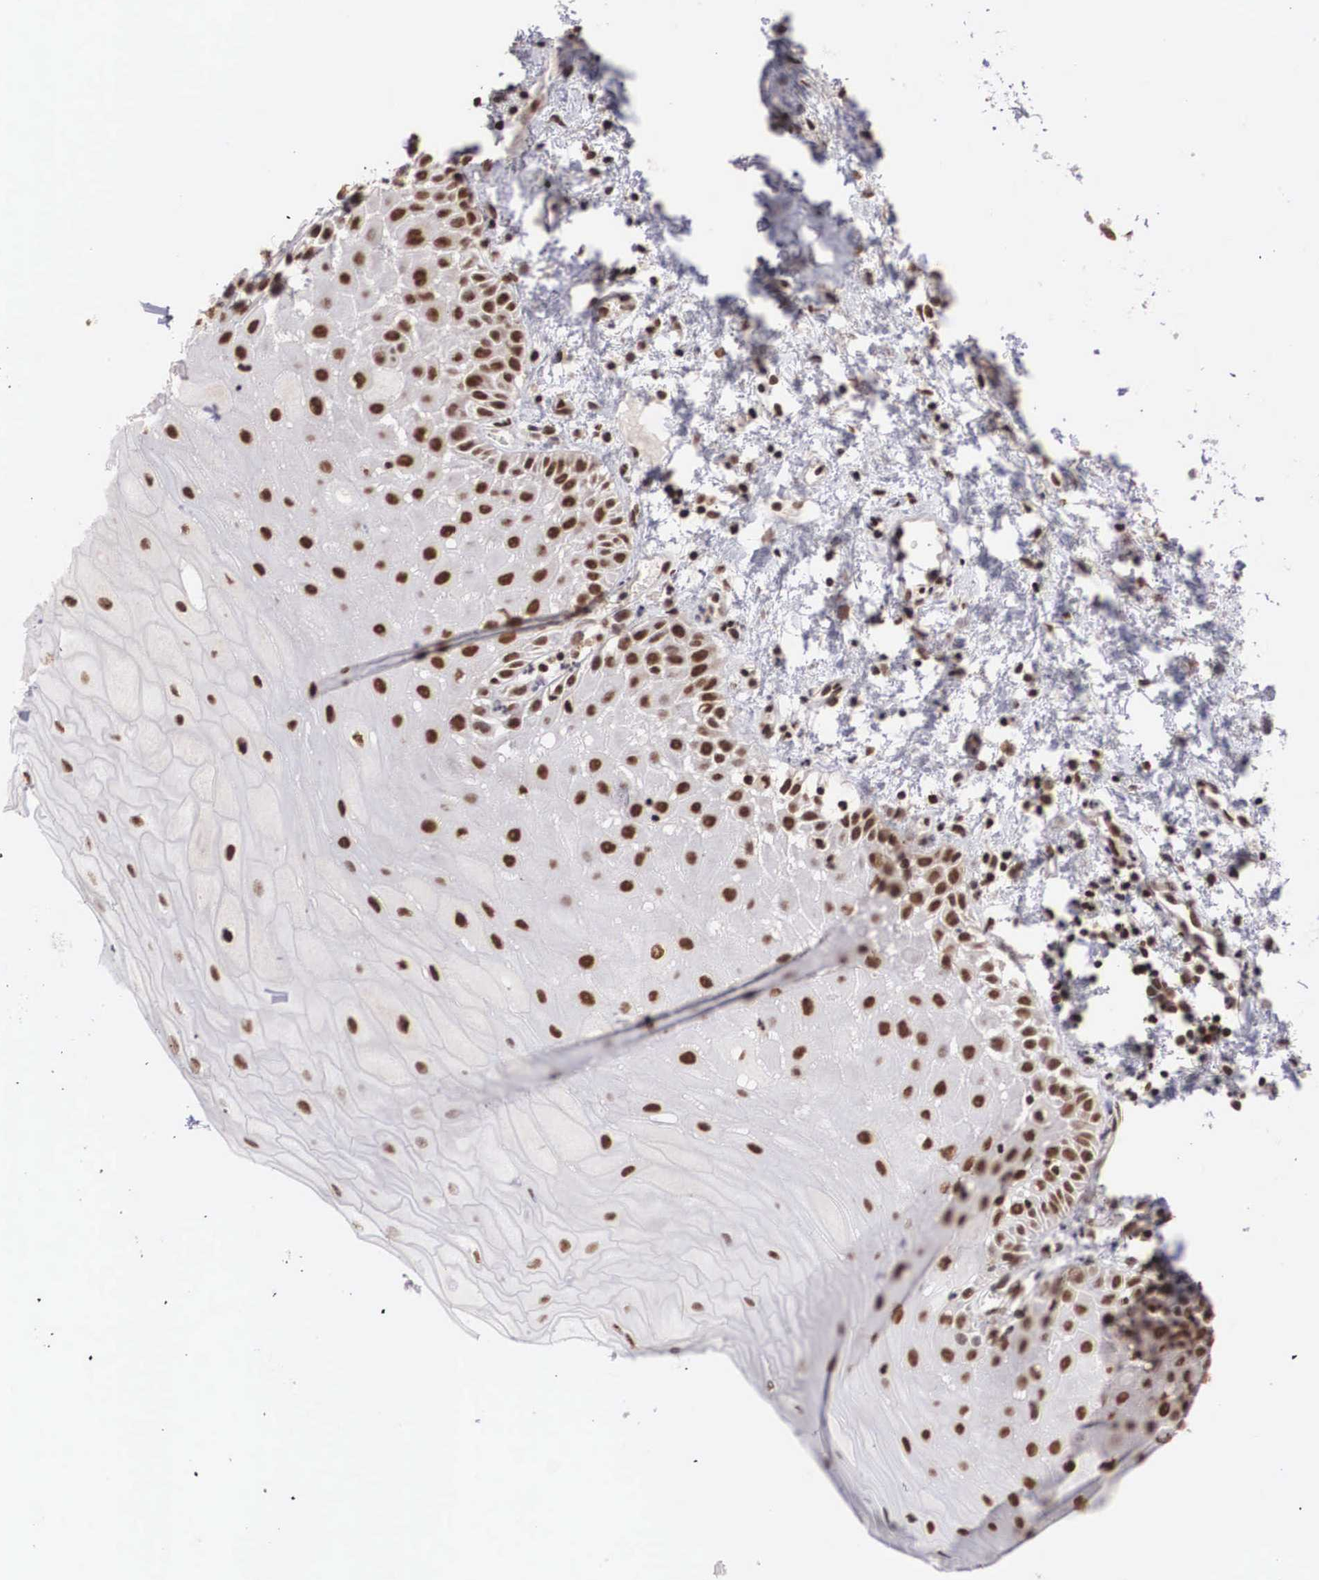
{"staining": {"intensity": "strong", "quantity": ">75%", "location": "nuclear"}, "tissue": "oral mucosa", "cell_type": "Squamous epithelial cells", "image_type": "normal", "snomed": [{"axis": "morphology", "description": "Normal tissue, NOS"}, {"axis": "topography", "description": "Oral tissue"}], "caption": "Immunohistochemistry (IHC) histopathology image of benign oral mucosa: human oral mucosa stained using immunohistochemistry (IHC) demonstrates high levels of strong protein expression localized specifically in the nuclear of squamous epithelial cells, appearing as a nuclear brown color.", "gene": "HTATSF1", "patient": {"sex": "male", "age": 54}}